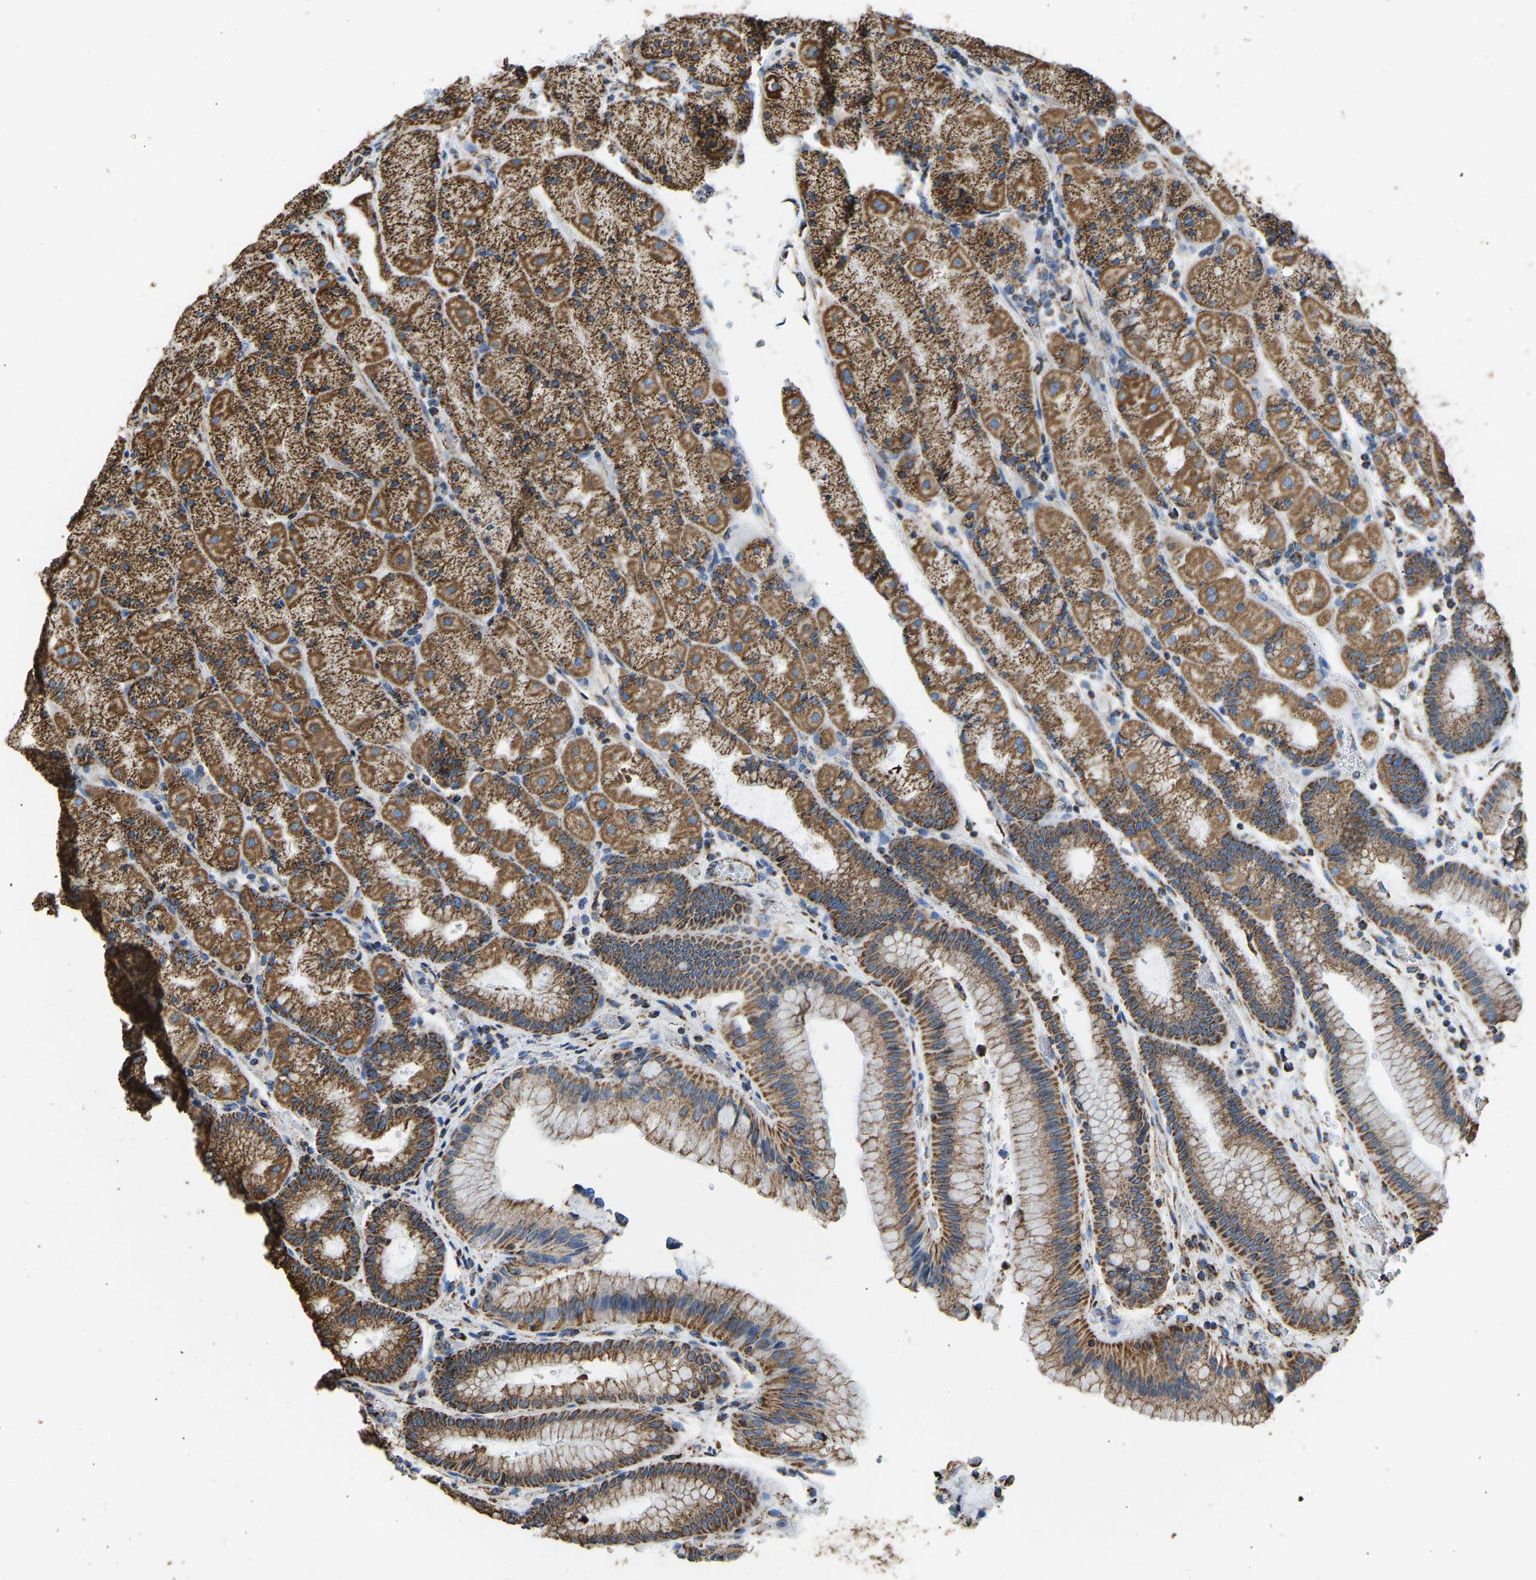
{"staining": {"intensity": "moderate", "quantity": ">75%", "location": "cytoplasmic/membranous"}, "tissue": "stomach", "cell_type": "Glandular cells", "image_type": "normal", "snomed": [{"axis": "morphology", "description": "Normal tissue, NOS"}, {"axis": "morphology", "description": "Carcinoid, malignant, NOS"}, {"axis": "topography", "description": "Stomach, upper"}], "caption": "High-magnification brightfield microscopy of unremarkable stomach stained with DAB (brown) and counterstained with hematoxylin (blue). glandular cells exhibit moderate cytoplasmic/membranous expression is present in approximately>75% of cells.", "gene": "IRX6", "patient": {"sex": "male", "age": 39}}